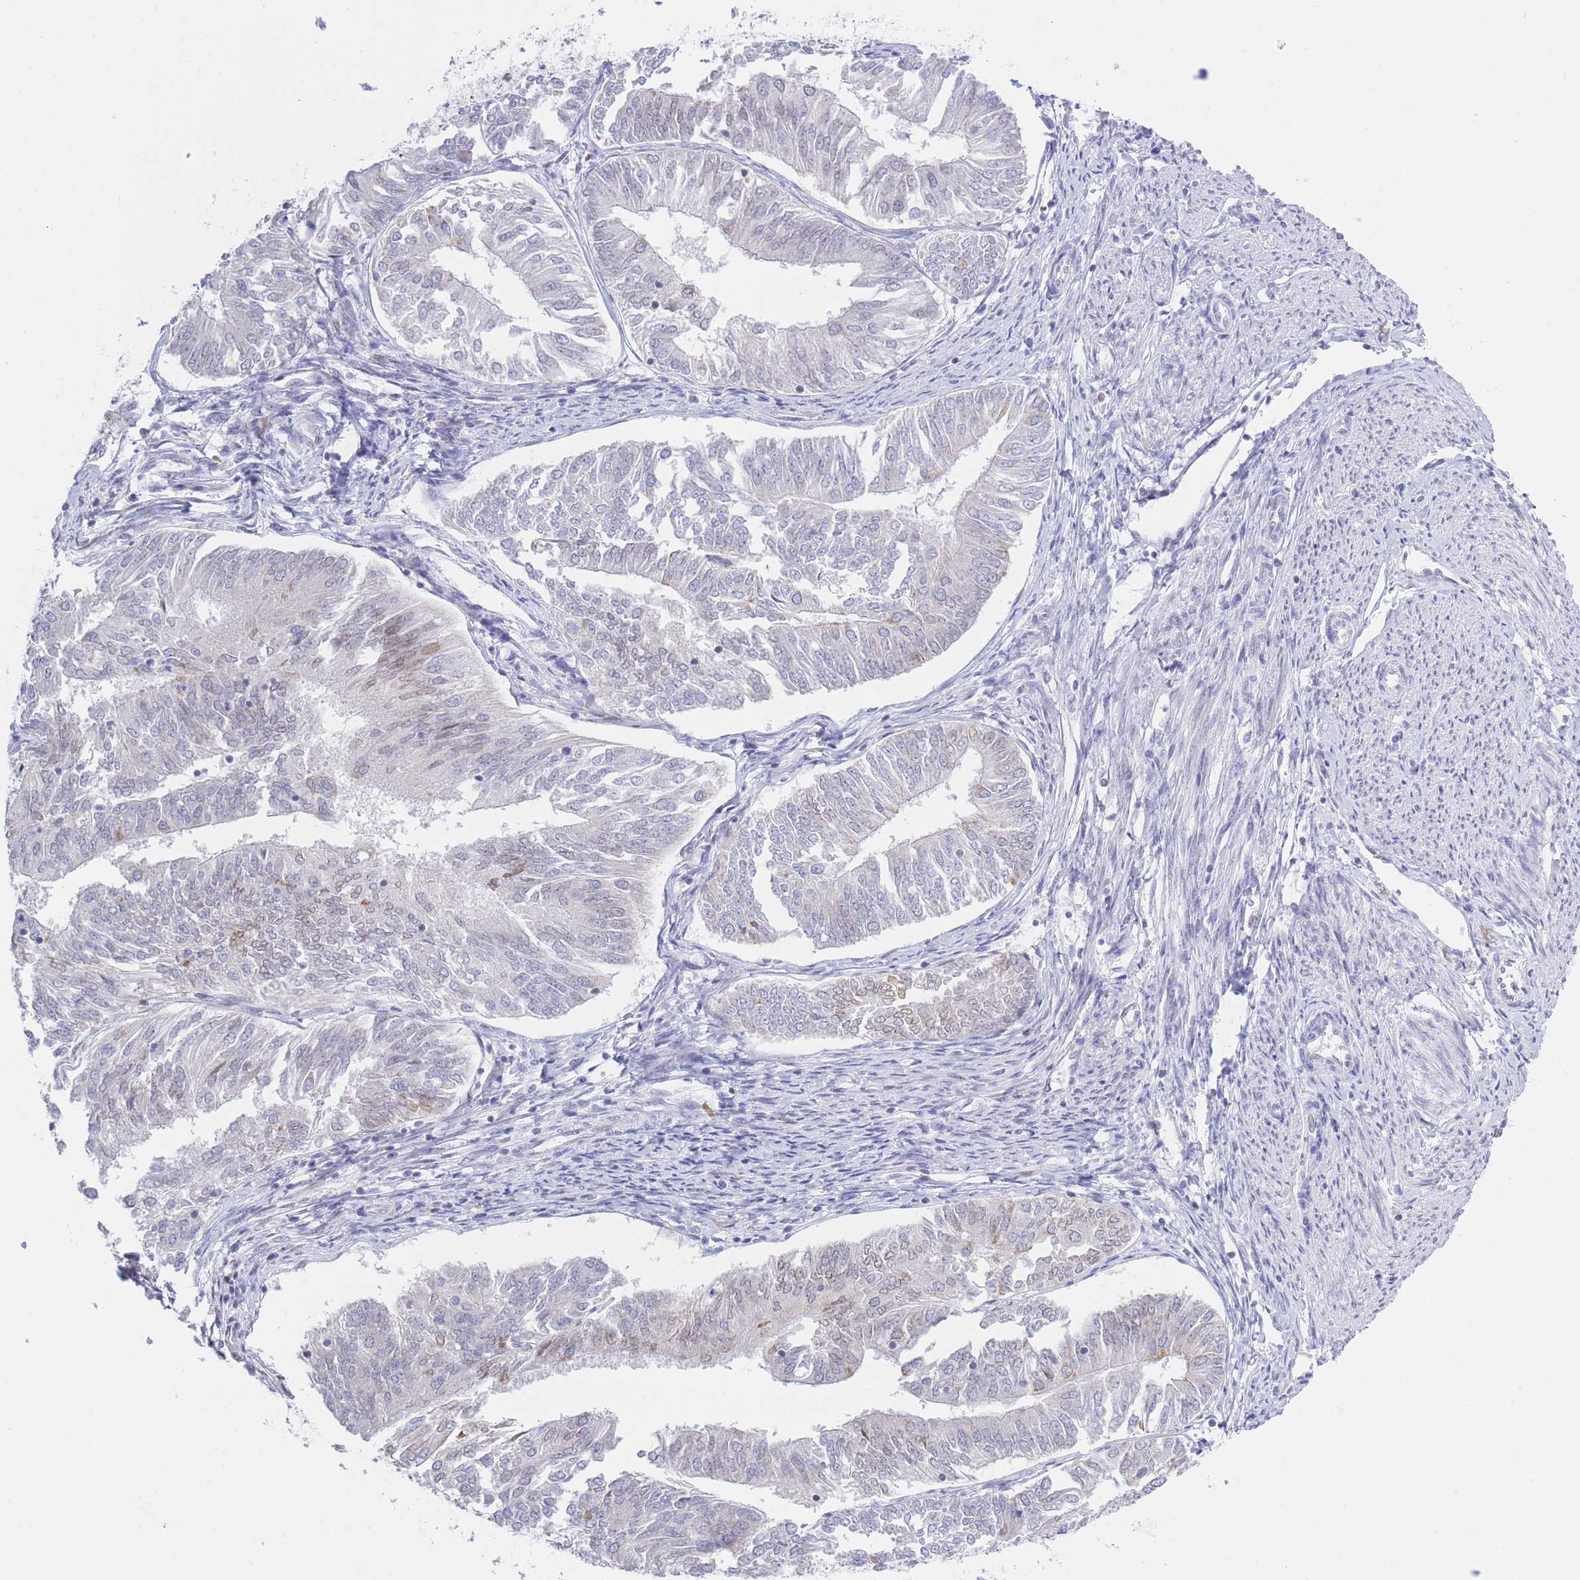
{"staining": {"intensity": "weak", "quantity": "<25%", "location": "nuclear"}, "tissue": "endometrial cancer", "cell_type": "Tumor cells", "image_type": "cancer", "snomed": [{"axis": "morphology", "description": "Adenocarcinoma, NOS"}, {"axis": "topography", "description": "Endometrium"}], "caption": "This image is of endometrial adenocarcinoma stained with immunohistochemistry (IHC) to label a protein in brown with the nuclei are counter-stained blue. There is no expression in tumor cells.", "gene": "NANP", "patient": {"sex": "female", "age": 58}}